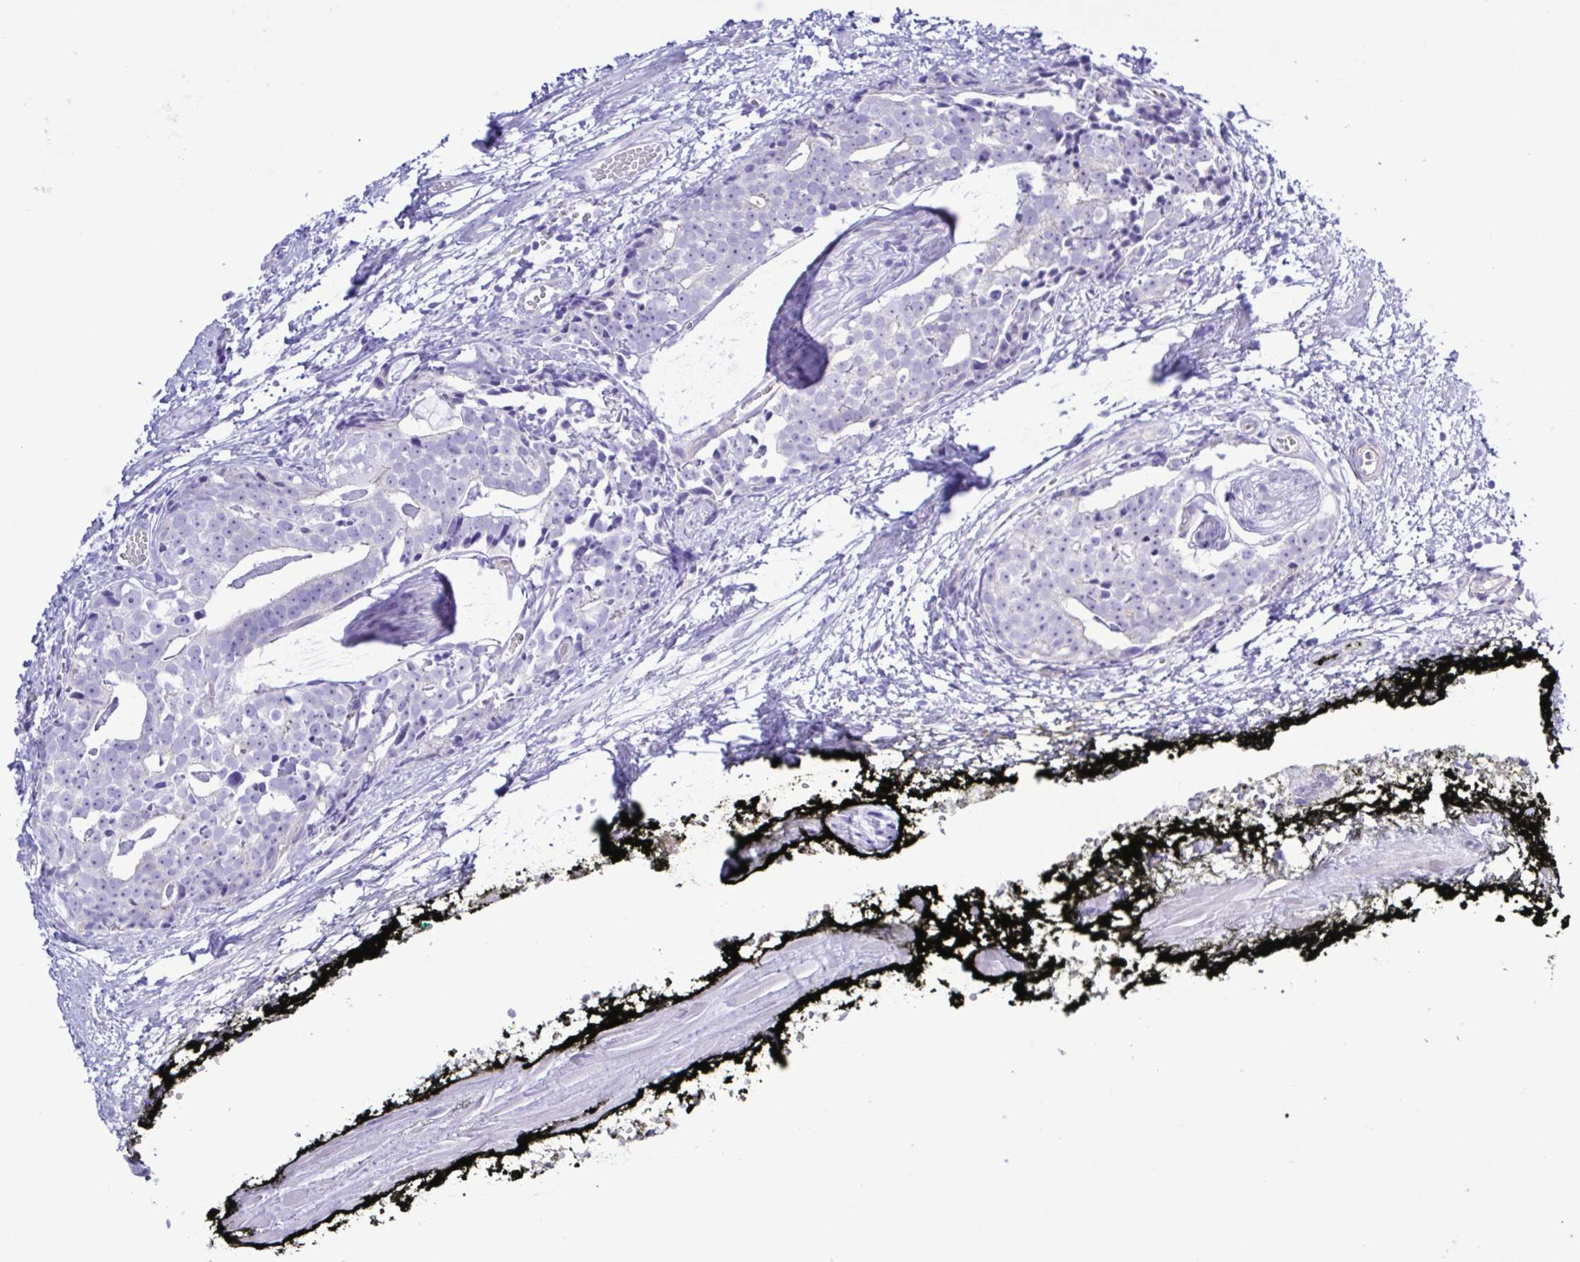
{"staining": {"intensity": "negative", "quantity": "none", "location": "none"}, "tissue": "prostate cancer", "cell_type": "Tumor cells", "image_type": "cancer", "snomed": [{"axis": "morphology", "description": "Adenocarcinoma, High grade"}, {"axis": "topography", "description": "Prostate"}], "caption": "This is an immunohistochemistry (IHC) histopathology image of adenocarcinoma (high-grade) (prostate). There is no staining in tumor cells.", "gene": "CYP11A1", "patient": {"sex": "male", "age": 71}}